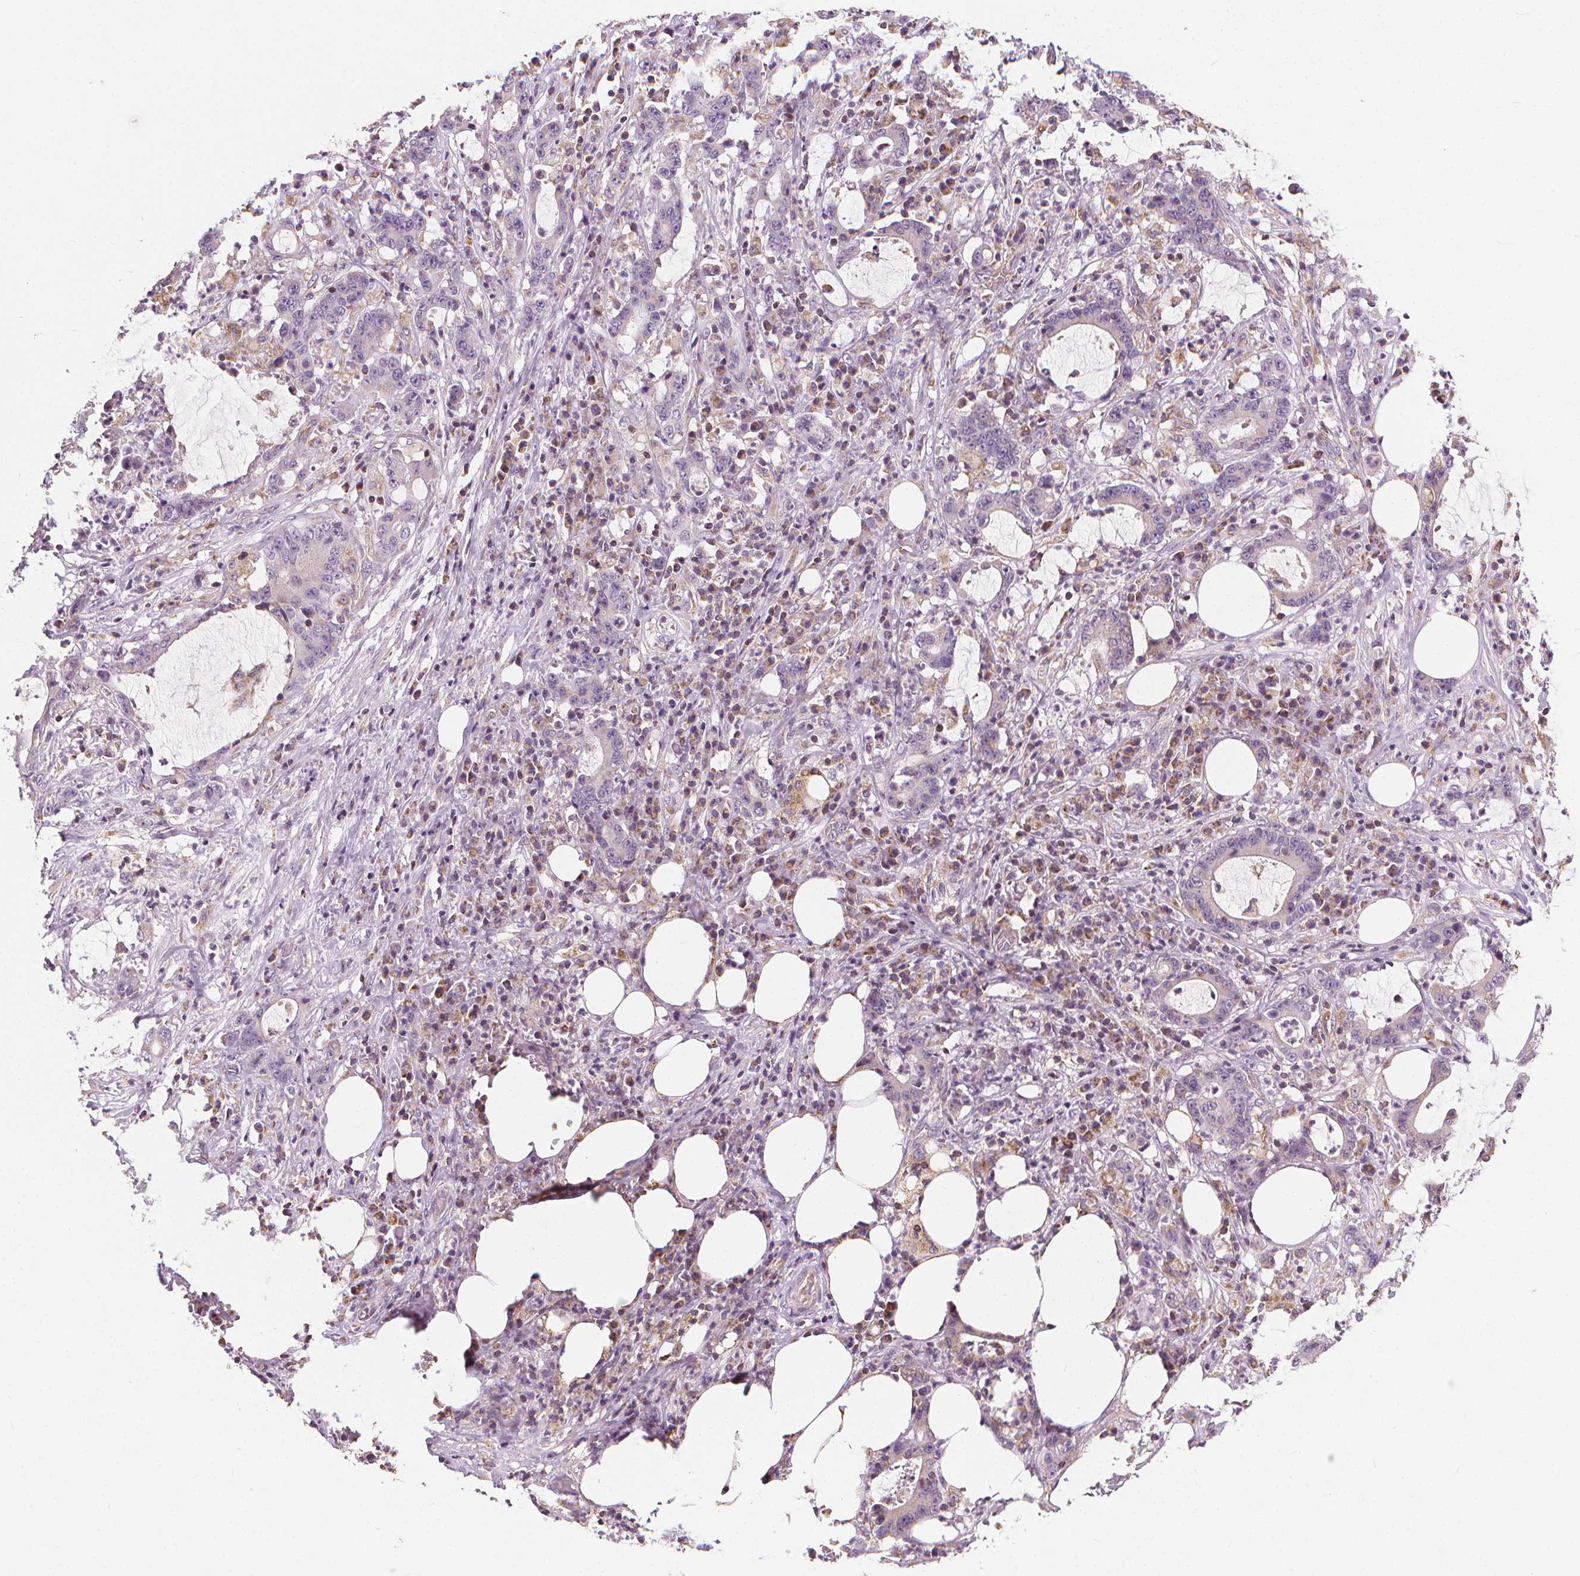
{"staining": {"intensity": "negative", "quantity": "none", "location": "none"}, "tissue": "stomach cancer", "cell_type": "Tumor cells", "image_type": "cancer", "snomed": [{"axis": "morphology", "description": "Adenocarcinoma, NOS"}, {"axis": "topography", "description": "Stomach, upper"}], "caption": "The photomicrograph displays no significant positivity in tumor cells of adenocarcinoma (stomach).", "gene": "RAB20", "patient": {"sex": "male", "age": 68}}